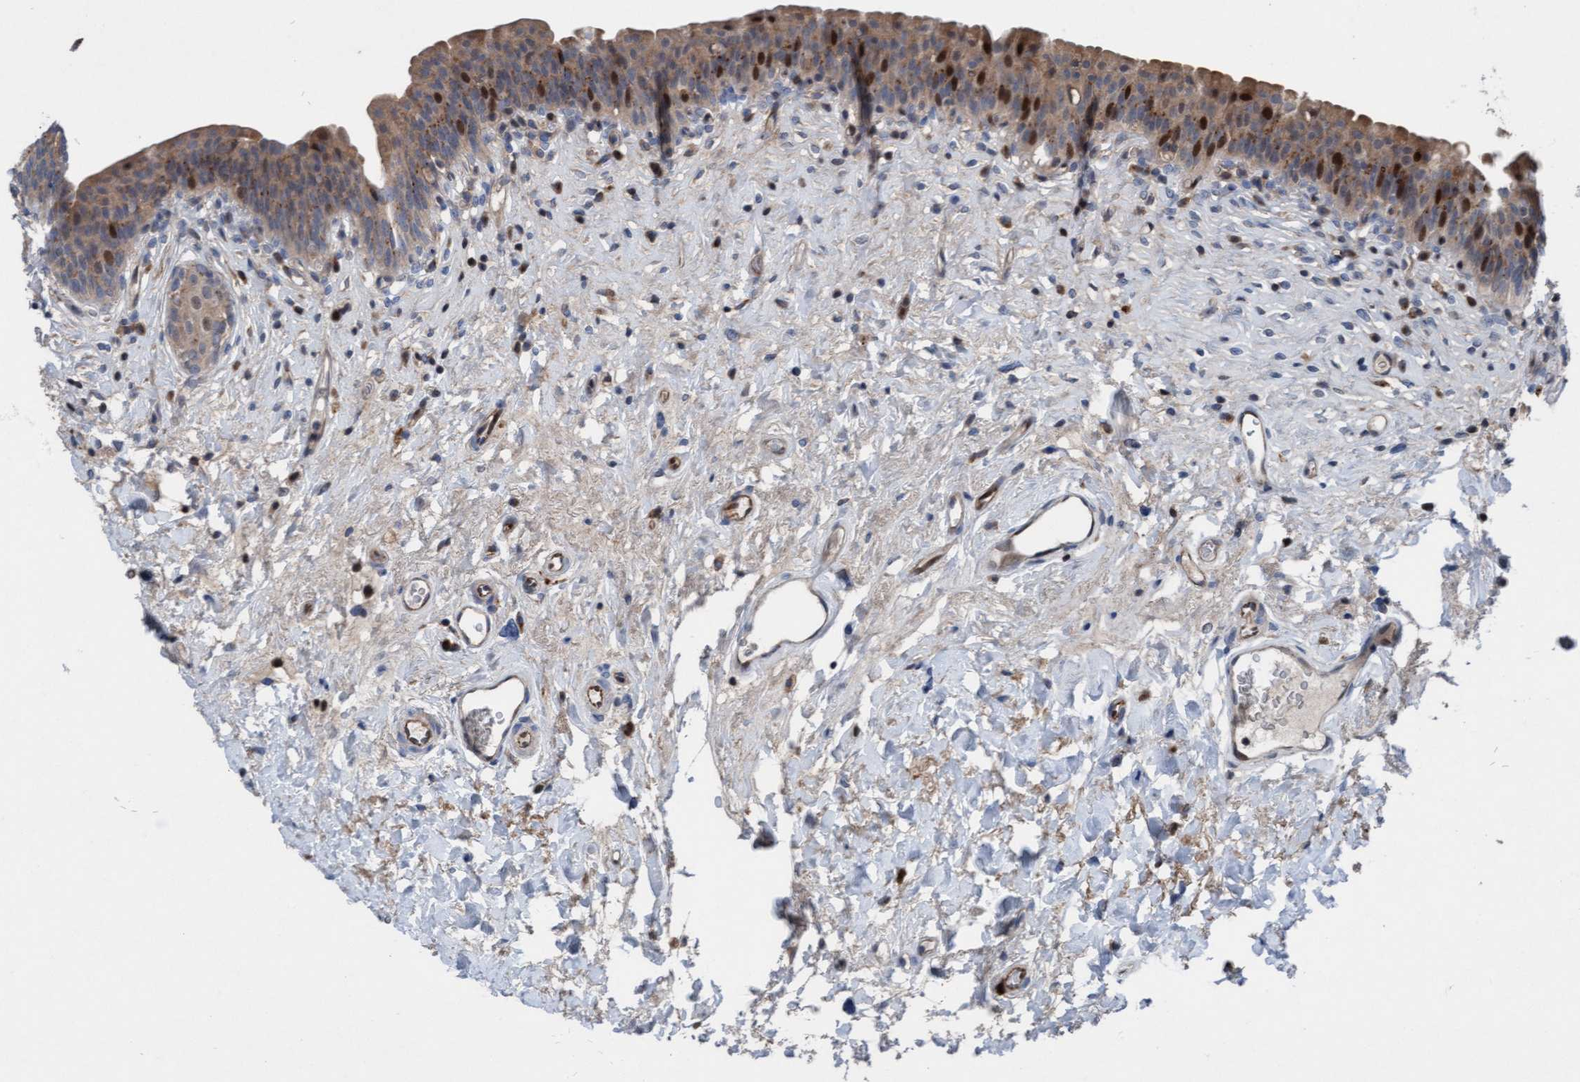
{"staining": {"intensity": "strong", "quantity": "25%-75%", "location": "cytoplasmic/membranous,nuclear"}, "tissue": "urinary bladder", "cell_type": "Urothelial cells", "image_type": "normal", "snomed": [{"axis": "morphology", "description": "Normal tissue, NOS"}, {"axis": "topography", "description": "Urinary bladder"}], "caption": "Benign urinary bladder demonstrates strong cytoplasmic/membranous,nuclear staining in about 25%-75% of urothelial cells, visualized by immunohistochemistry.", "gene": "KLHL26", "patient": {"sex": "male", "age": 83}}